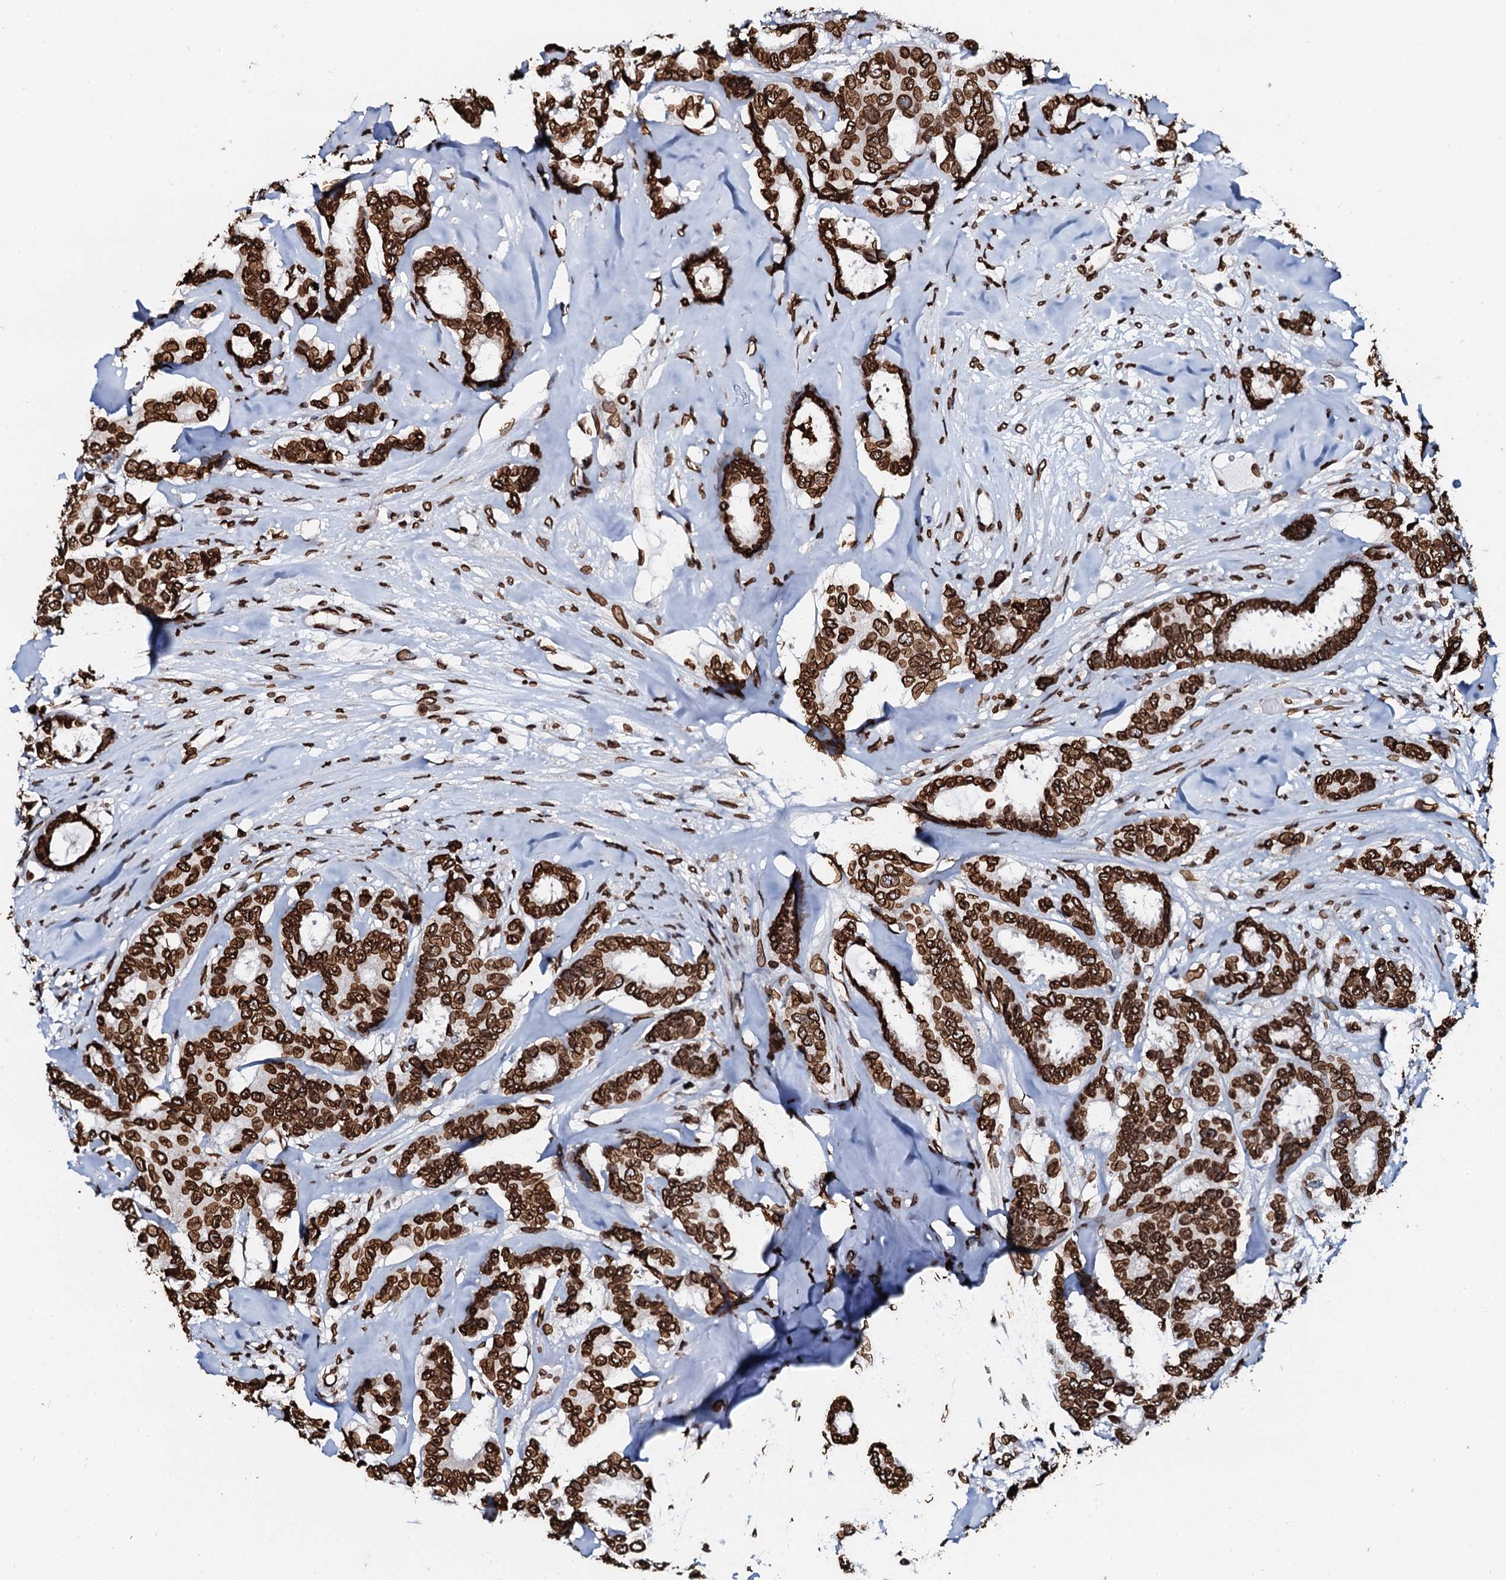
{"staining": {"intensity": "strong", "quantity": ">75%", "location": "nuclear"}, "tissue": "breast cancer", "cell_type": "Tumor cells", "image_type": "cancer", "snomed": [{"axis": "morphology", "description": "Duct carcinoma"}, {"axis": "topography", "description": "Breast"}], "caption": "About >75% of tumor cells in human infiltrating ductal carcinoma (breast) show strong nuclear protein staining as visualized by brown immunohistochemical staining.", "gene": "KATNAL2", "patient": {"sex": "female", "age": 87}}